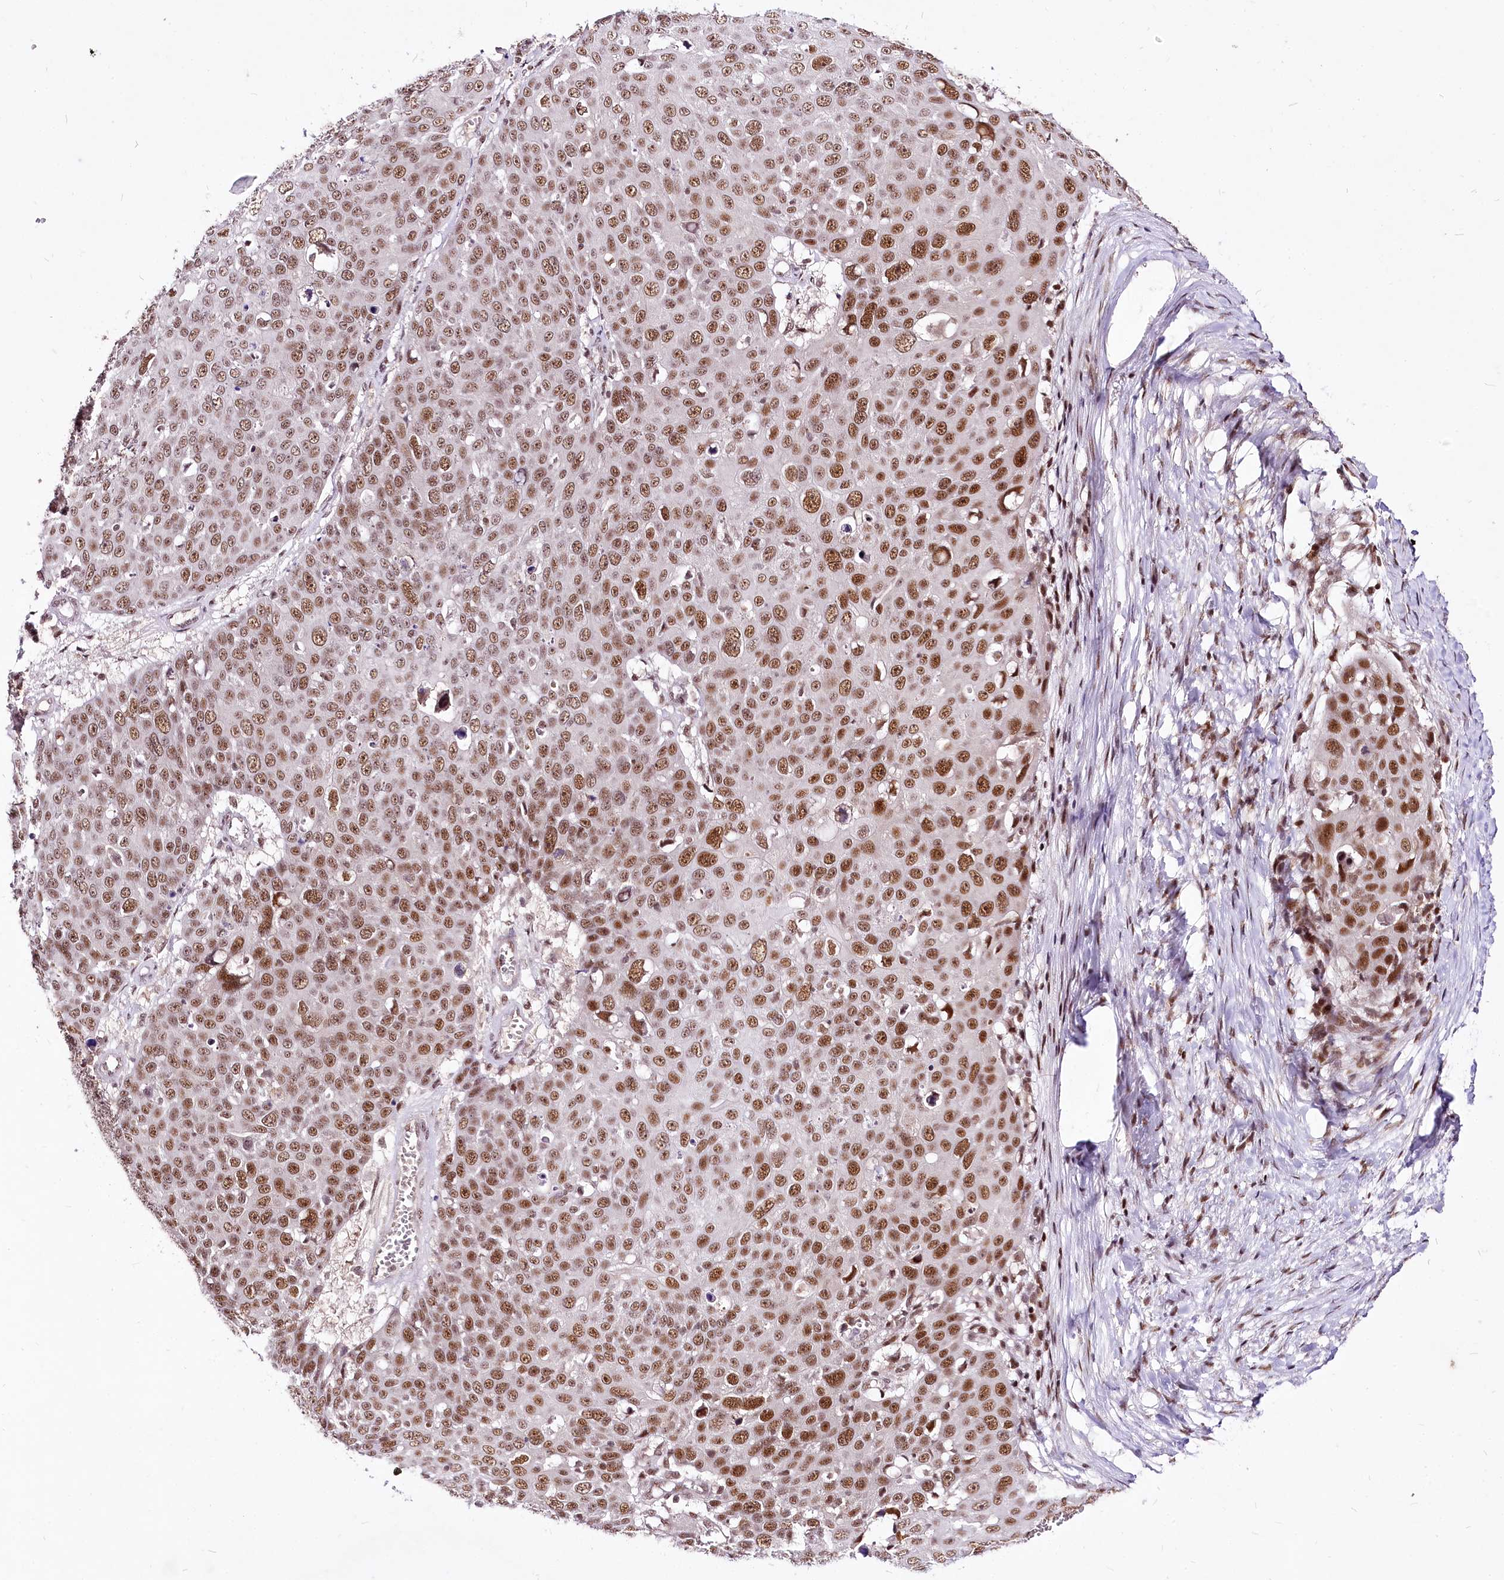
{"staining": {"intensity": "moderate", "quantity": ">75%", "location": "nuclear"}, "tissue": "skin cancer", "cell_type": "Tumor cells", "image_type": "cancer", "snomed": [{"axis": "morphology", "description": "Squamous cell carcinoma, NOS"}, {"axis": "topography", "description": "Skin"}], "caption": "Skin cancer (squamous cell carcinoma) stained with a protein marker exhibits moderate staining in tumor cells.", "gene": "POLA2", "patient": {"sex": "male", "age": 71}}